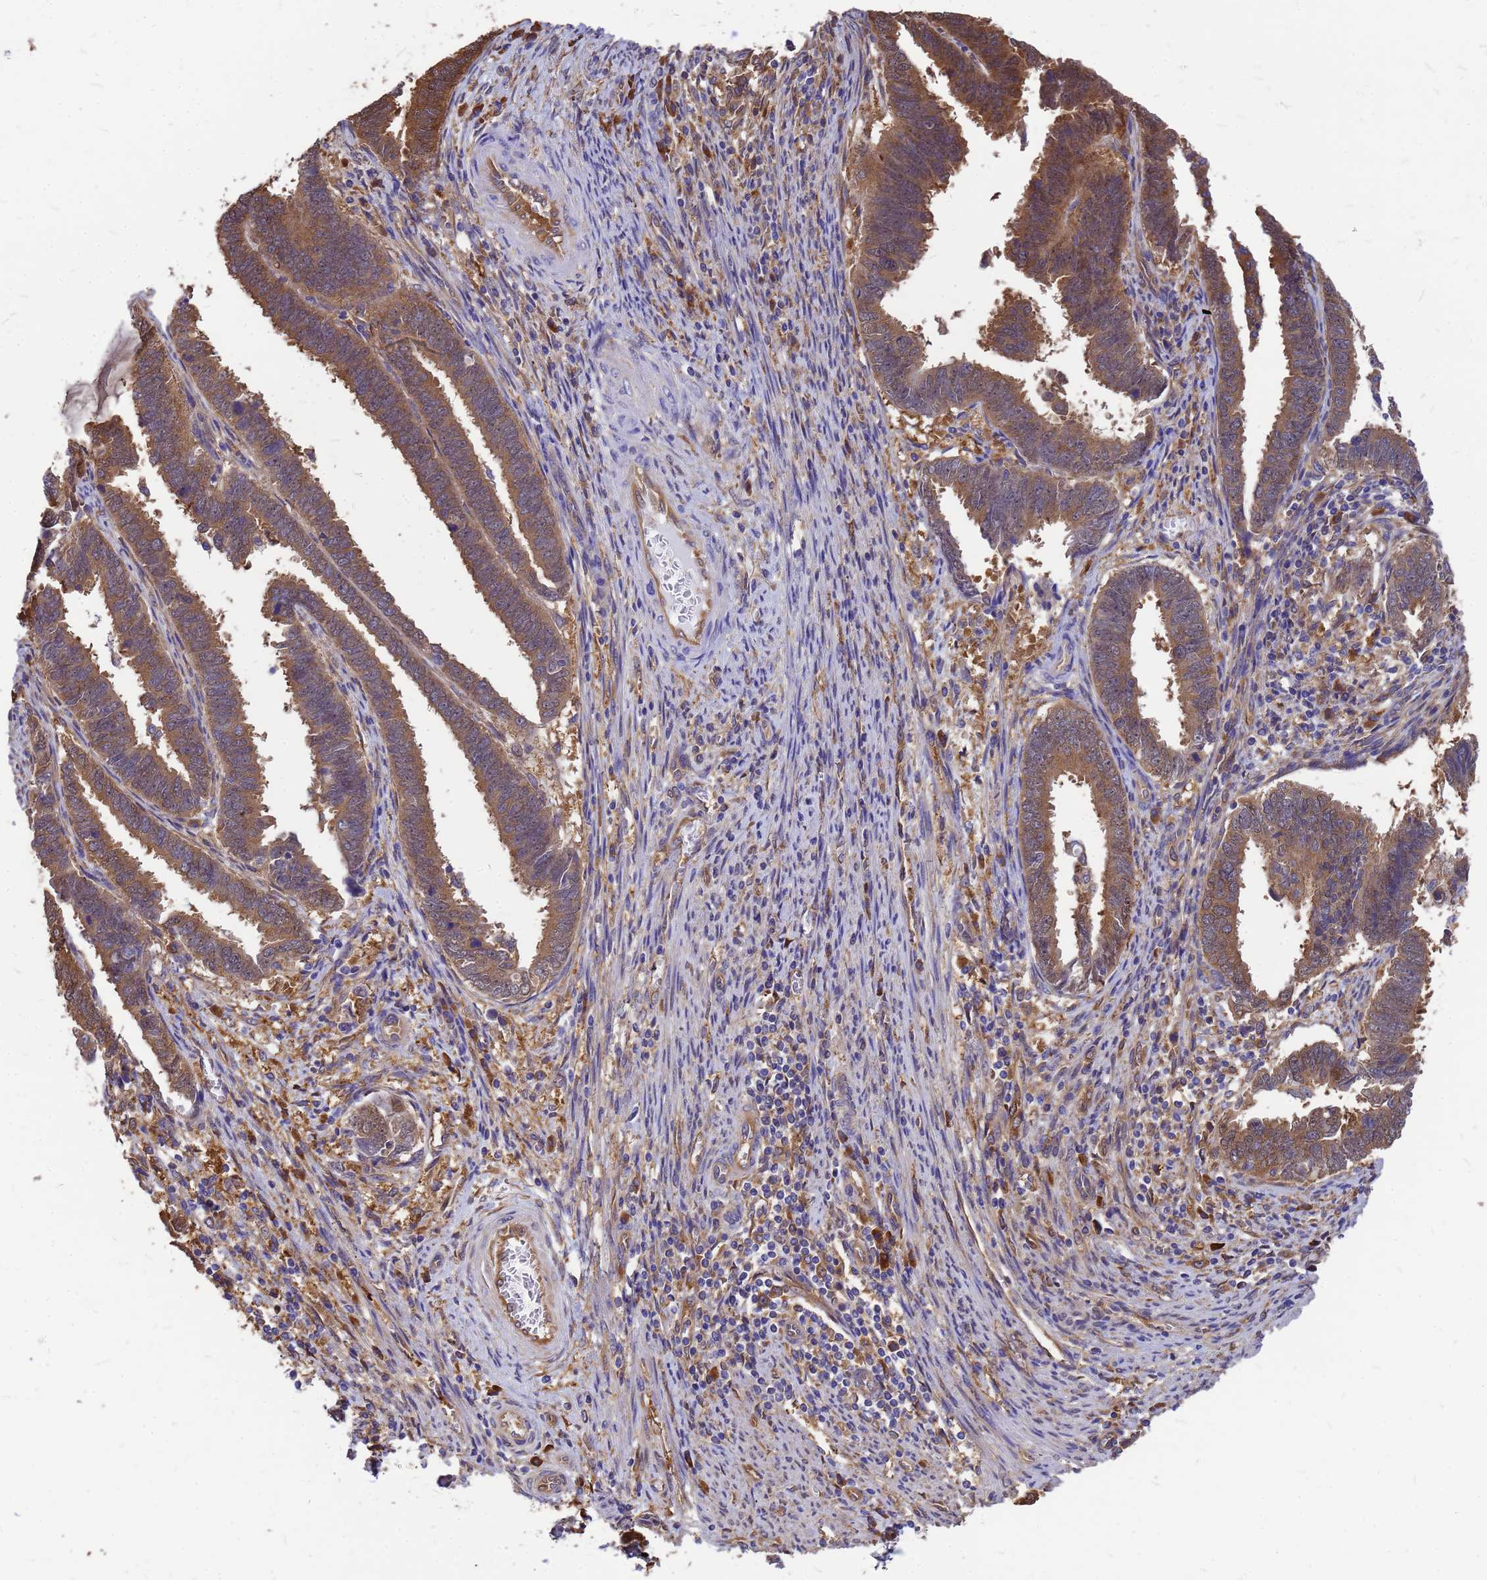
{"staining": {"intensity": "moderate", "quantity": ">75%", "location": "cytoplasmic/membranous"}, "tissue": "endometrial cancer", "cell_type": "Tumor cells", "image_type": "cancer", "snomed": [{"axis": "morphology", "description": "Adenocarcinoma, NOS"}, {"axis": "topography", "description": "Endometrium"}], "caption": "The photomicrograph displays immunohistochemical staining of adenocarcinoma (endometrial). There is moderate cytoplasmic/membranous expression is appreciated in approximately >75% of tumor cells.", "gene": "GID4", "patient": {"sex": "female", "age": 75}}